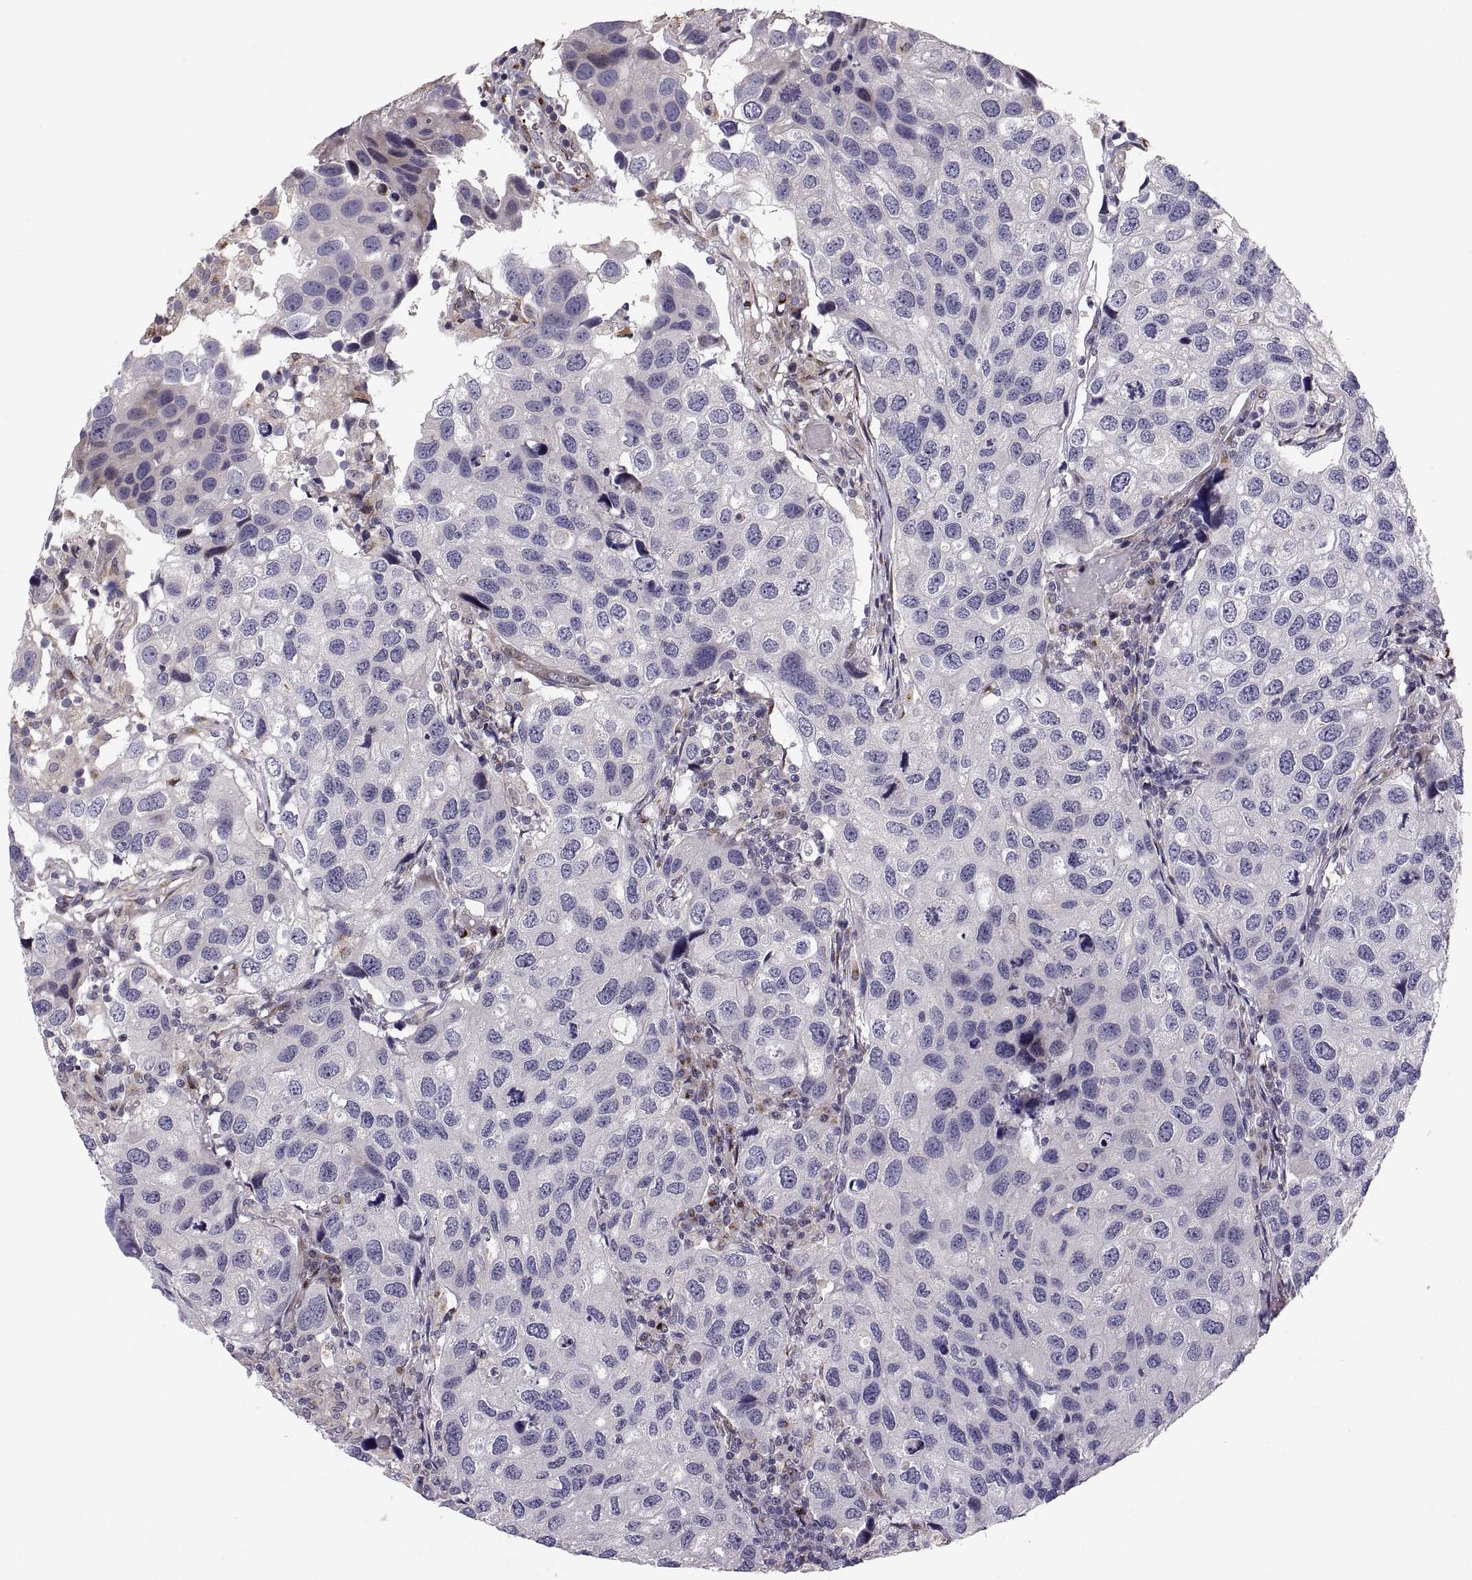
{"staining": {"intensity": "negative", "quantity": "none", "location": "none"}, "tissue": "urothelial cancer", "cell_type": "Tumor cells", "image_type": "cancer", "snomed": [{"axis": "morphology", "description": "Urothelial carcinoma, High grade"}, {"axis": "topography", "description": "Urinary bladder"}], "caption": "High power microscopy photomicrograph of an immunohistochemistry photomicrograph of urothelial carcinoma (high-grade), revealing no significant staining in tumor cells.", "gene": "TESC", "patient": {"sex": "male", "age": 79}}